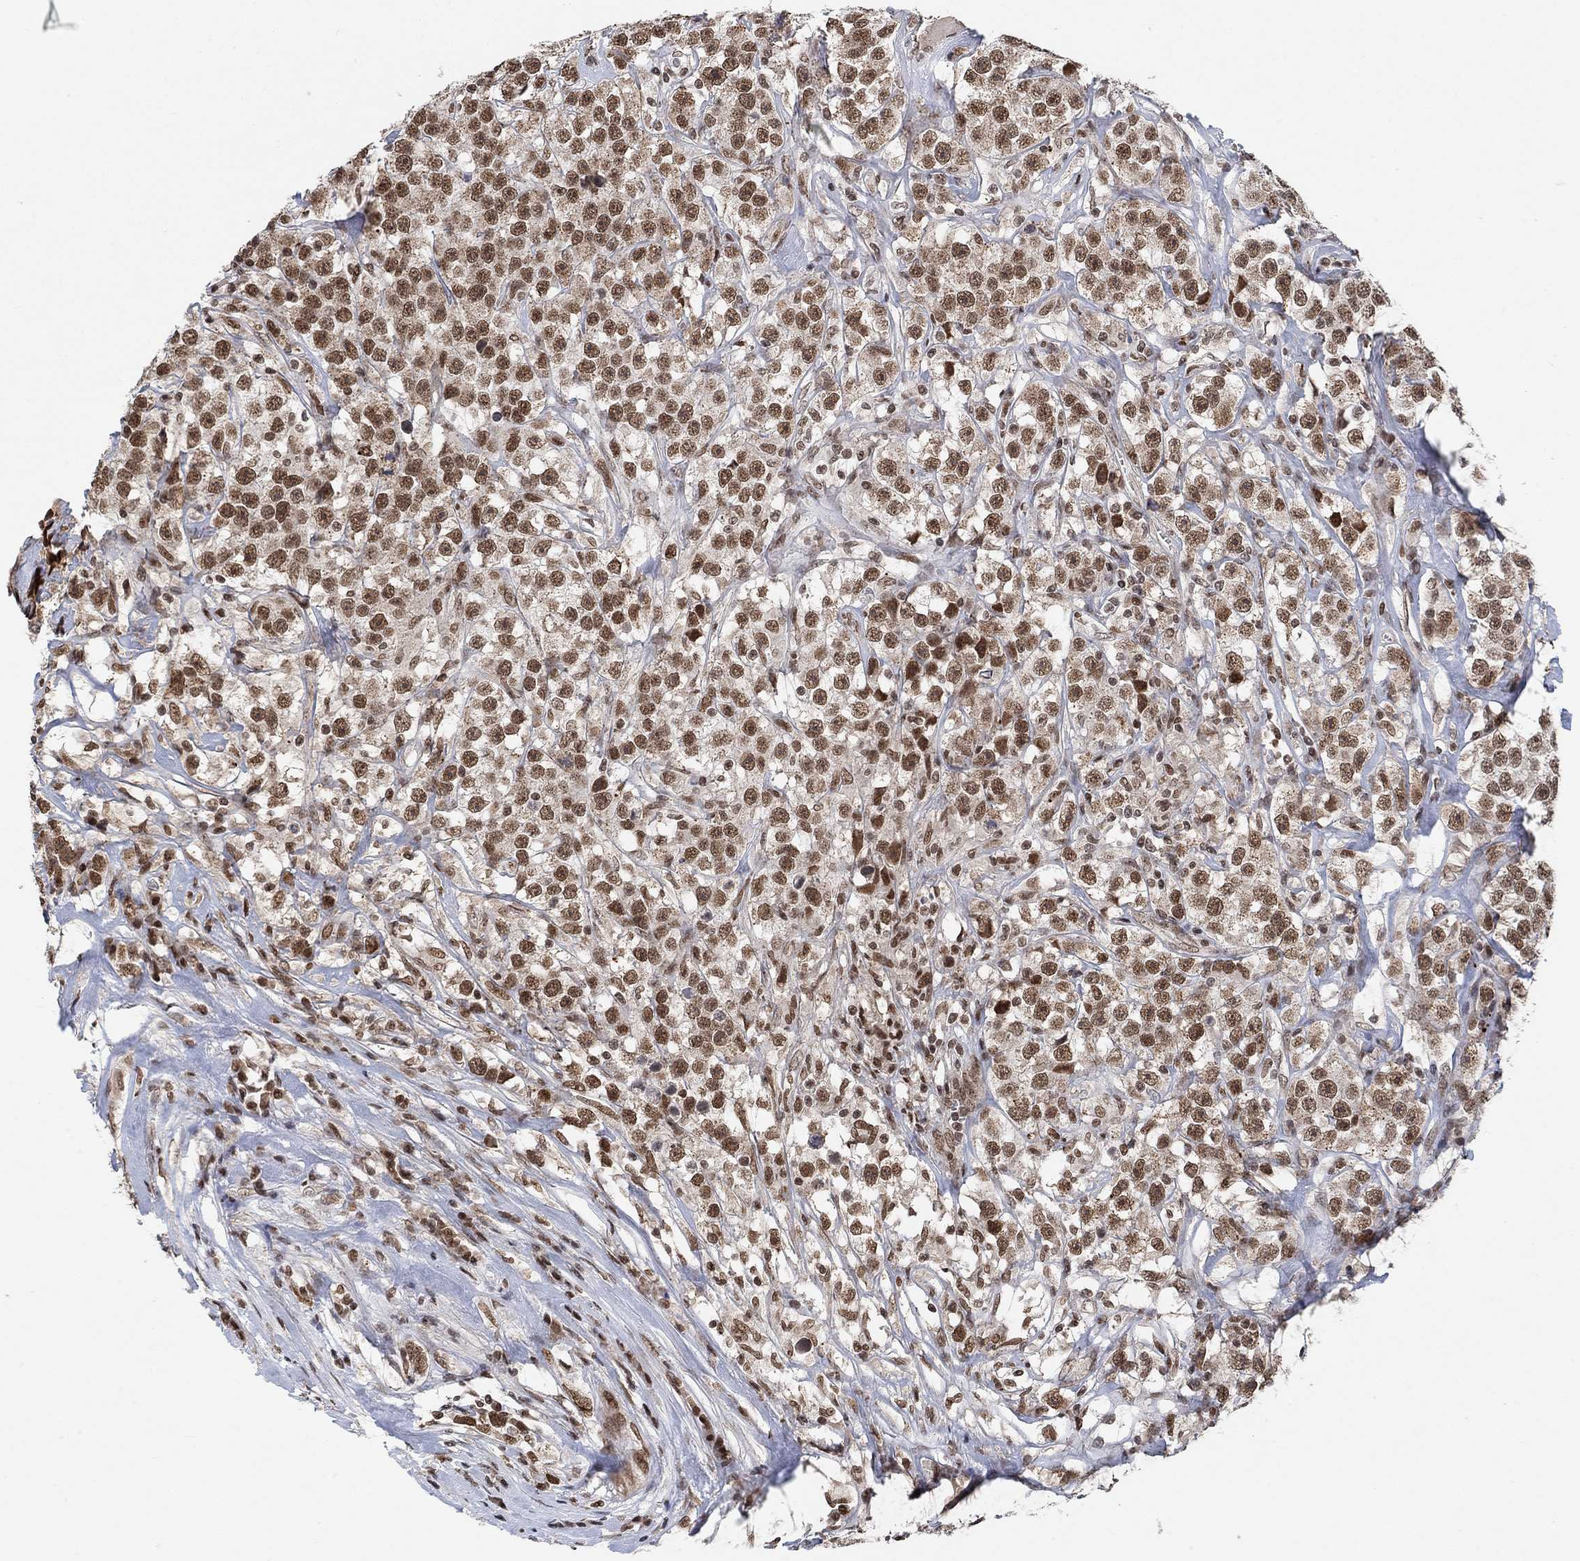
{"staining": {"intensity": "strong", "quantity": ">75%", "location": "nuclear"}, "tissue": "testis cancer", "cell_type": "Tumor cells", "image_type": "cancer", "snomed": [{"axis": "morphology", "description": "Seminoma, NOS"}, {"axis": "topography", "description": "Testis"}], "caption": "Brown immunohistochemical staining in human seminoma (testis) reveals strong nuclear expression in about >75% of tumor cells.", "gene": "THAP8", "patient": {"sex": "male", "age": 59}}